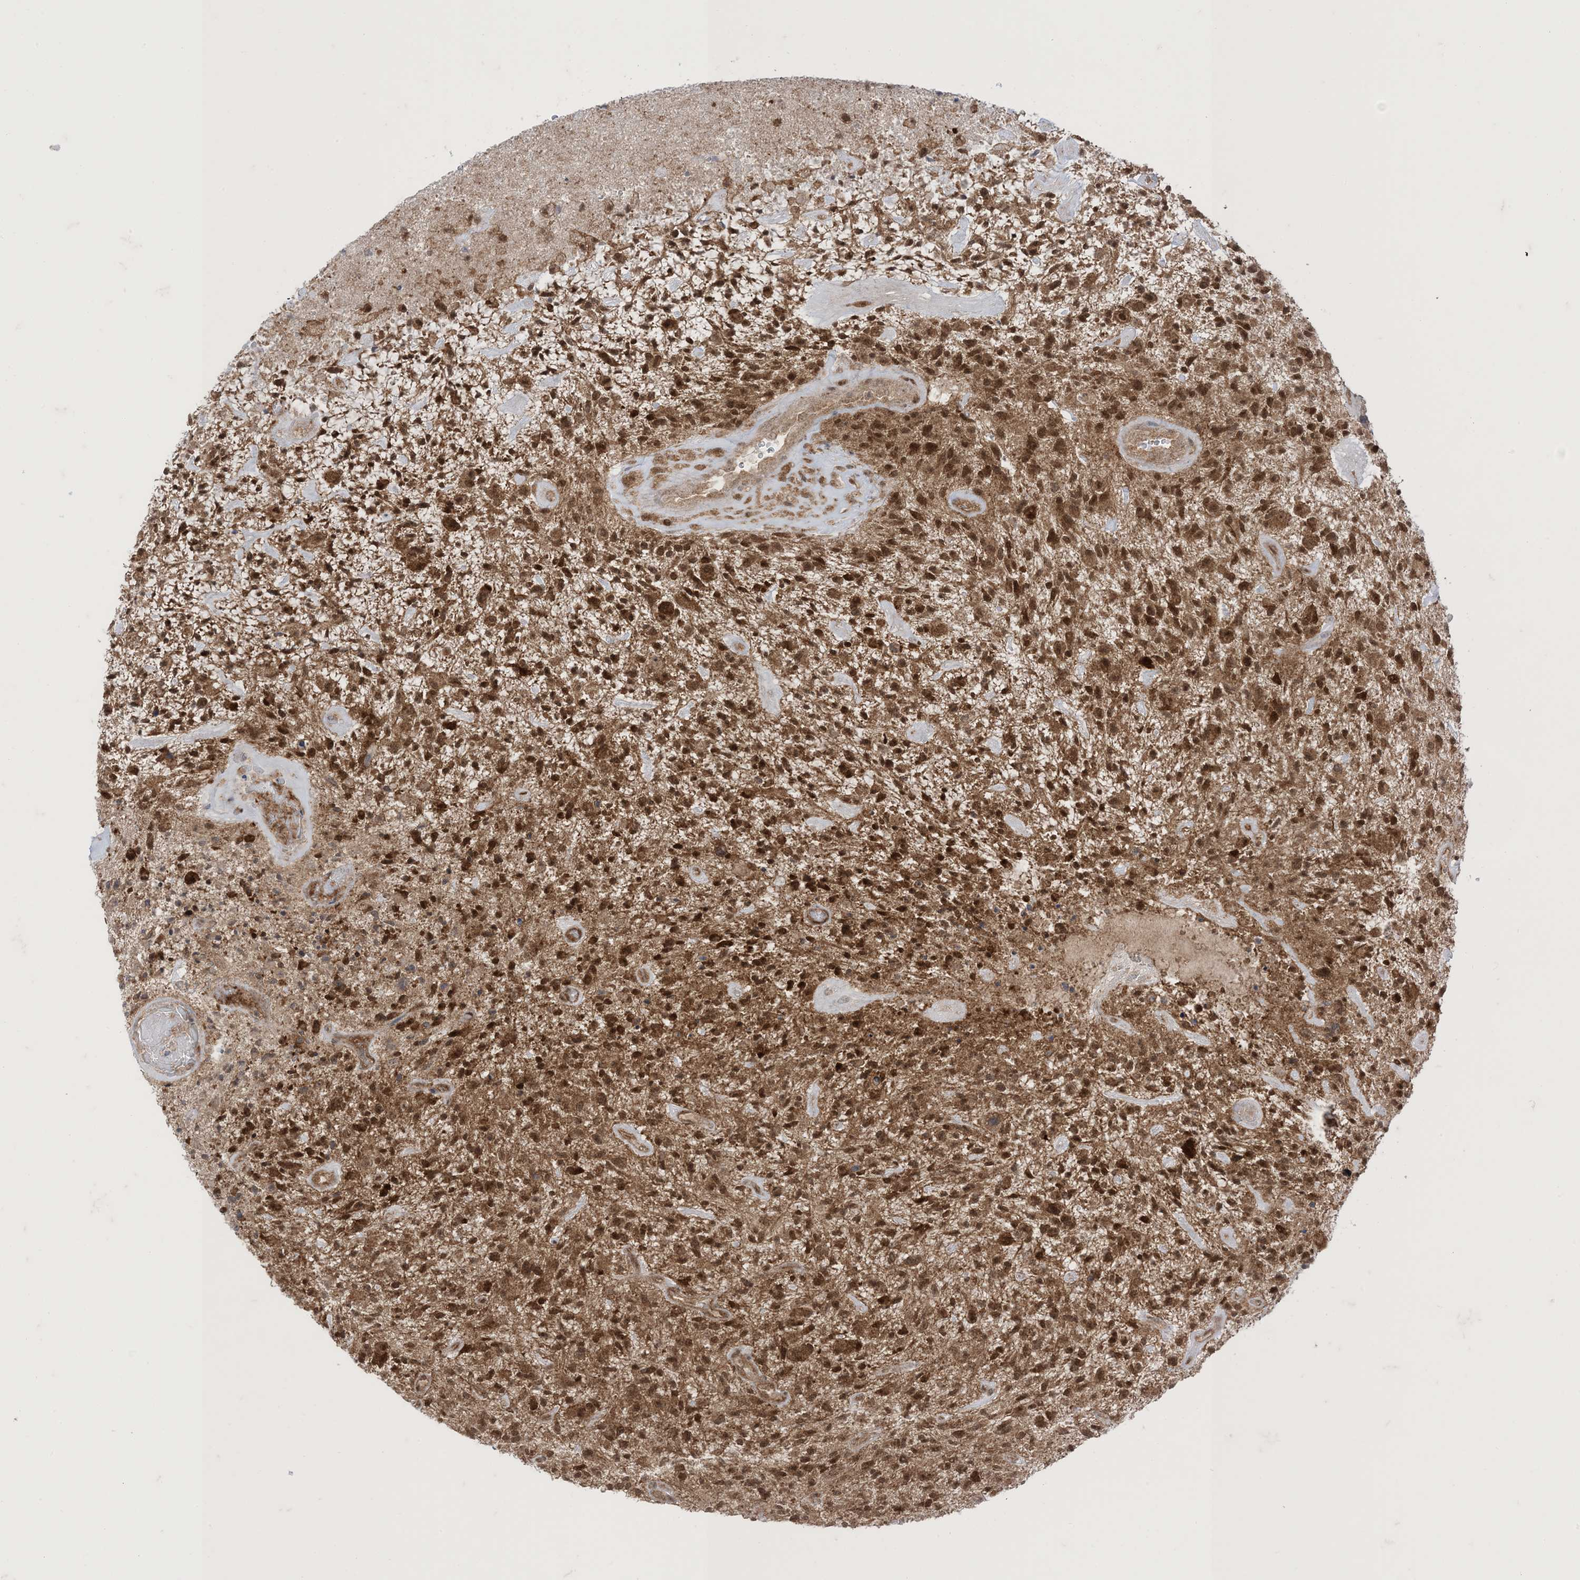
{"staining": {"intensity": "strong", "quantity": ">75%", "location": "cytoplasmic/membranous,nuclear"}, "tissue": "glioma", "cell_type": "Tumor cells", "image_type": "cancer", "snomed": [{"axis": "morphology", "description": "Glioma, malignant, High grade"}, {"axis": "topography", "description": "Brain"}], "caption": "Protein analysis of glioma tissue exhibits strong cytoplasmic/membranous and nuclear expression in approximately >75% of tumor cells.", "gene": "PTPA", "patient": {"sex": "male", "age": 47}}